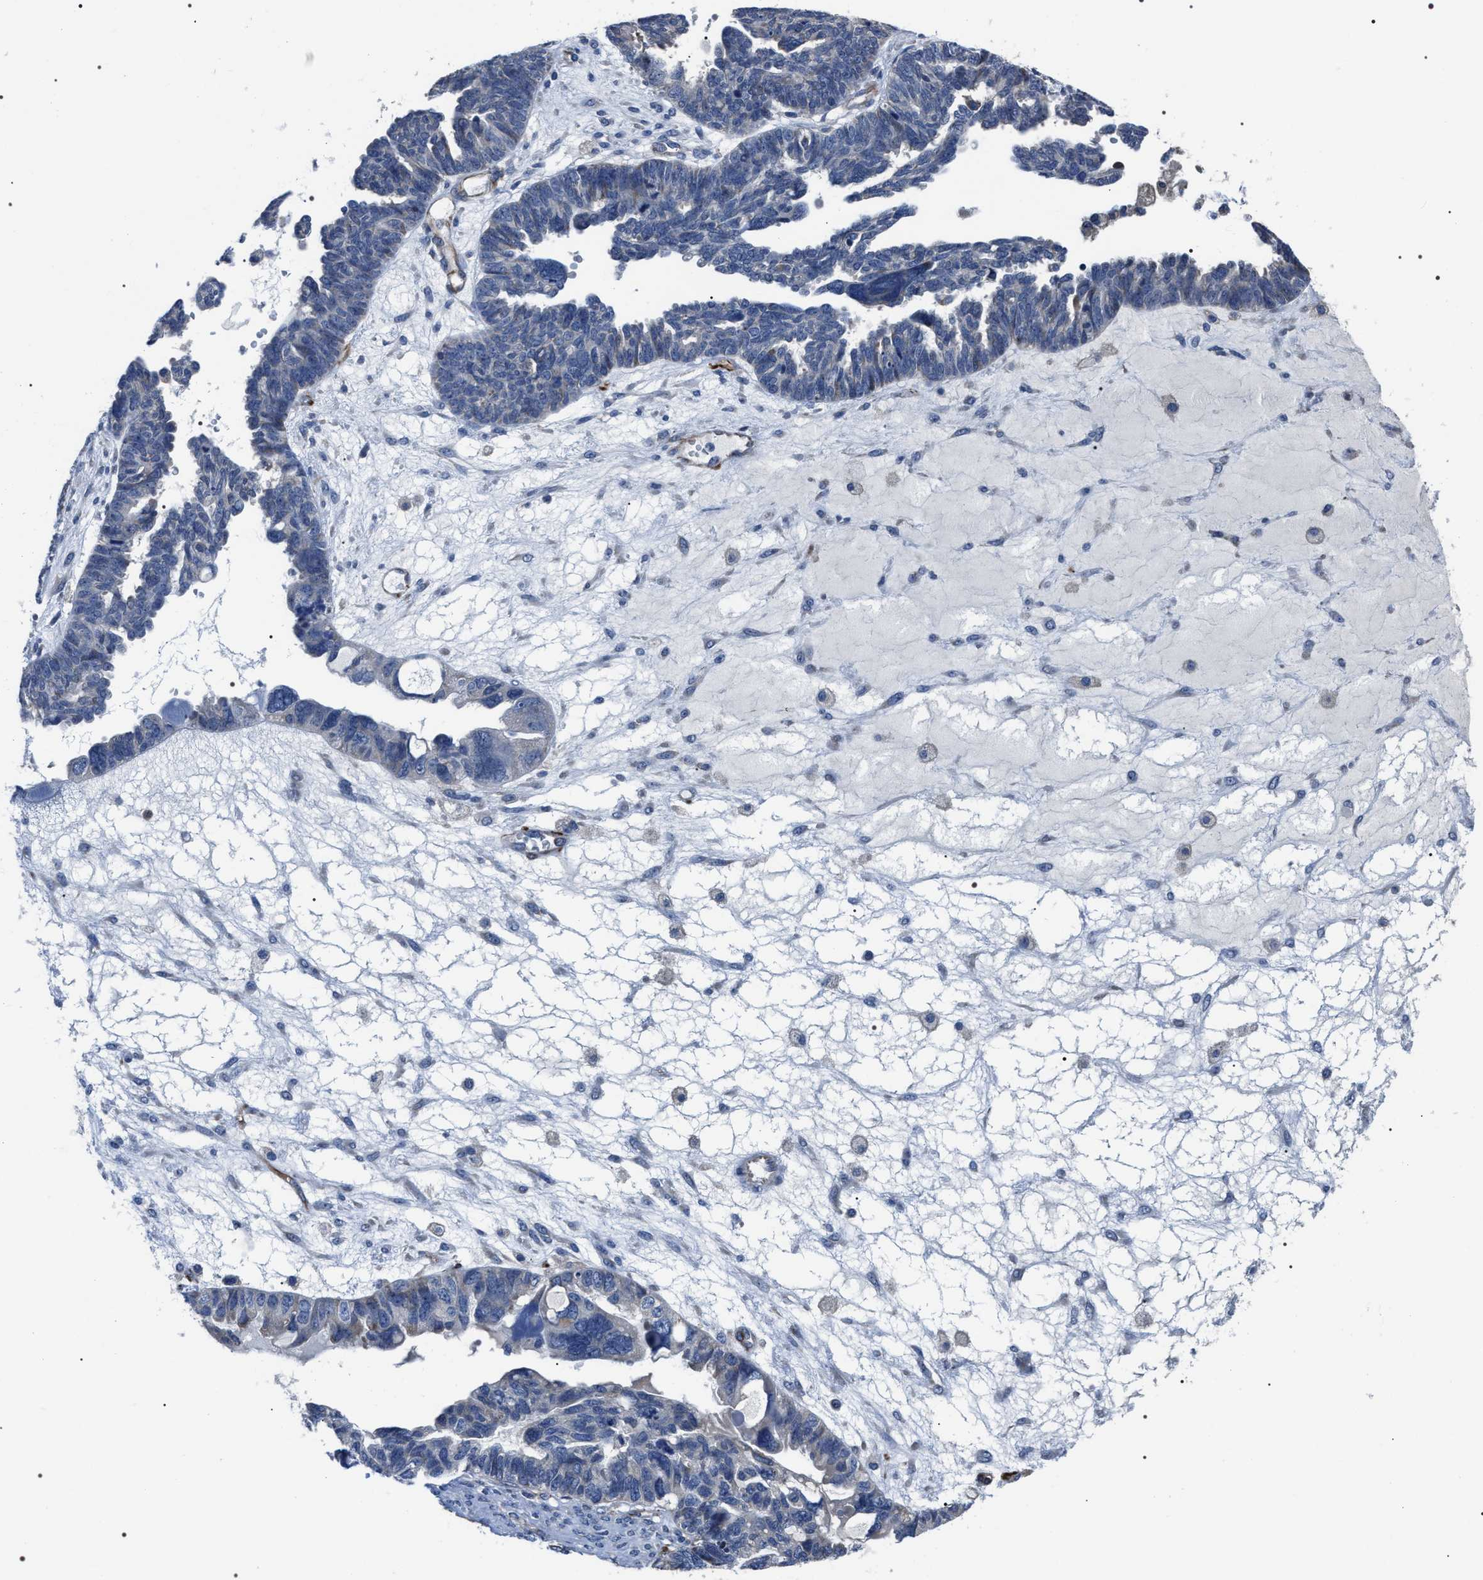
{"staining": {"intensity": "negative", "quantity": "none", "location": "none"}, "tissue": "ovarian cancer", "cell_type": "Tumor cells", "image_type": "cancer", "snomed": [{"axis": "morphology", "description": "Cystadenocarcinoma, serous, NOS"}, {"axis": "topography", "description": "Ovary"}], "caption": "This is an immunohistochemistry (IHC) photomicrograph of serous cystadenocarcinoma (ovarian). There is no staining in tumor cells.", "gene": "PKD1L1", "patient": {"sex": "female", "age": 79}}